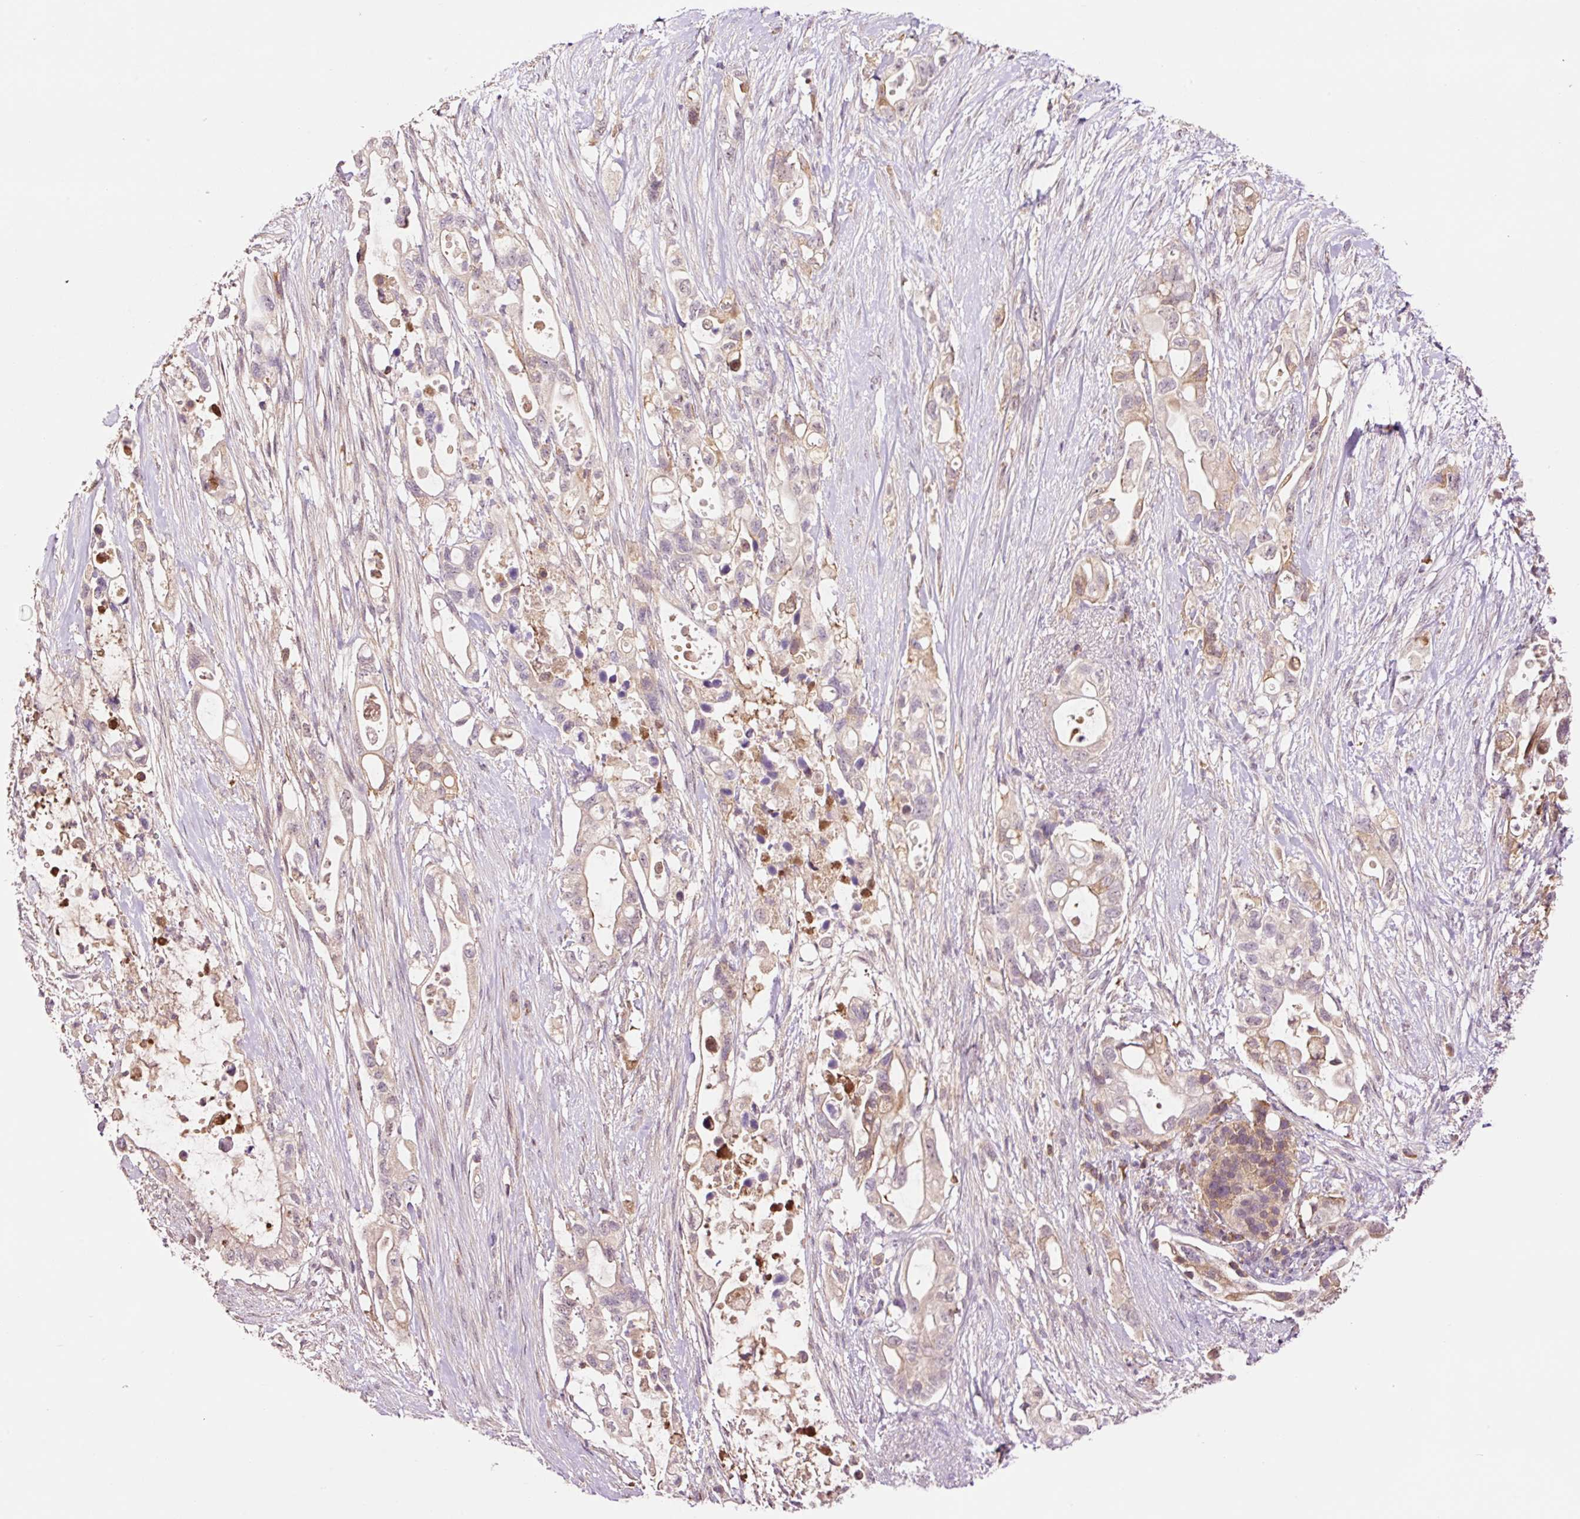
{"staining": {"intensity": "weak", "quantity": ">75%", "location": "cytoplasmic/membranous"}, "tissue": "pancreatic cancer", "cell_type": "Tumor cells", "image_type": "cancer", "snomed": [{"axis": "morphology", "description": "Adenocarcinoma, NOS"}, {"axis": "topography", "description": "Pancreas"}], "caption": "Pancreatic cancer stained with a brown dye displays weak cytoplasmic/membranous positive expression in approximately >75% of tumor cells.", "gene": "DPPA4", "patient": {"sex": "female", "age": 72}}